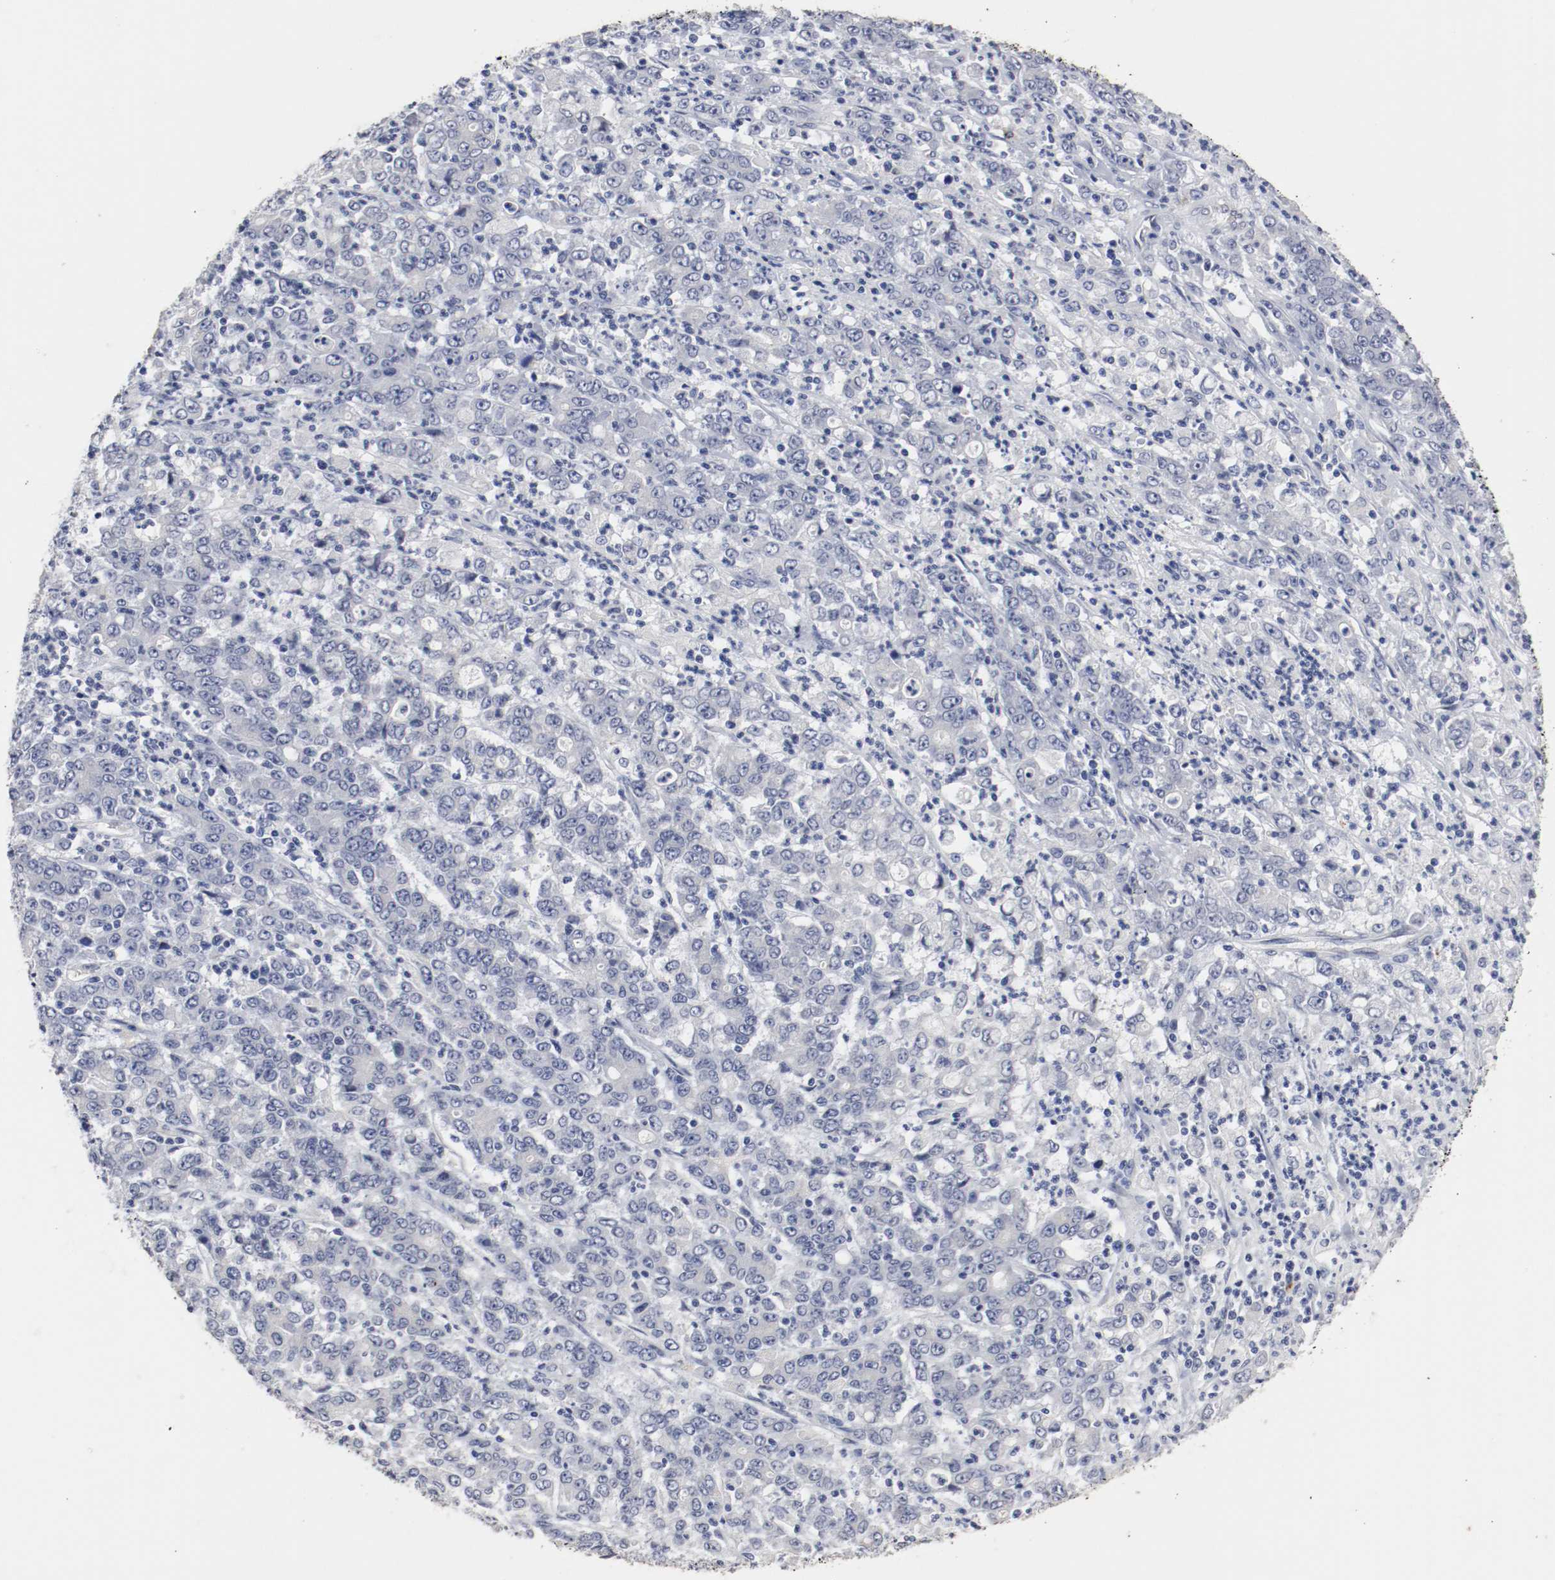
{"staining": {"intensity": "negative", "quantity": "none", "location": "none"}, "tissue": "stomach cancer", "cell_type": "Tumor cells", "image_type": "cancer", "snomed": [{"axis": "morphology", "description": "Adenocarcinoma, NOS"}, {"axis": "topography", "description": "Stomach, lower"}], "caption": "Tumor cells show no significant protein positivity in stomach cancer.", "gene": "KIT", "patient": {"sex": "female", "age": 71}}